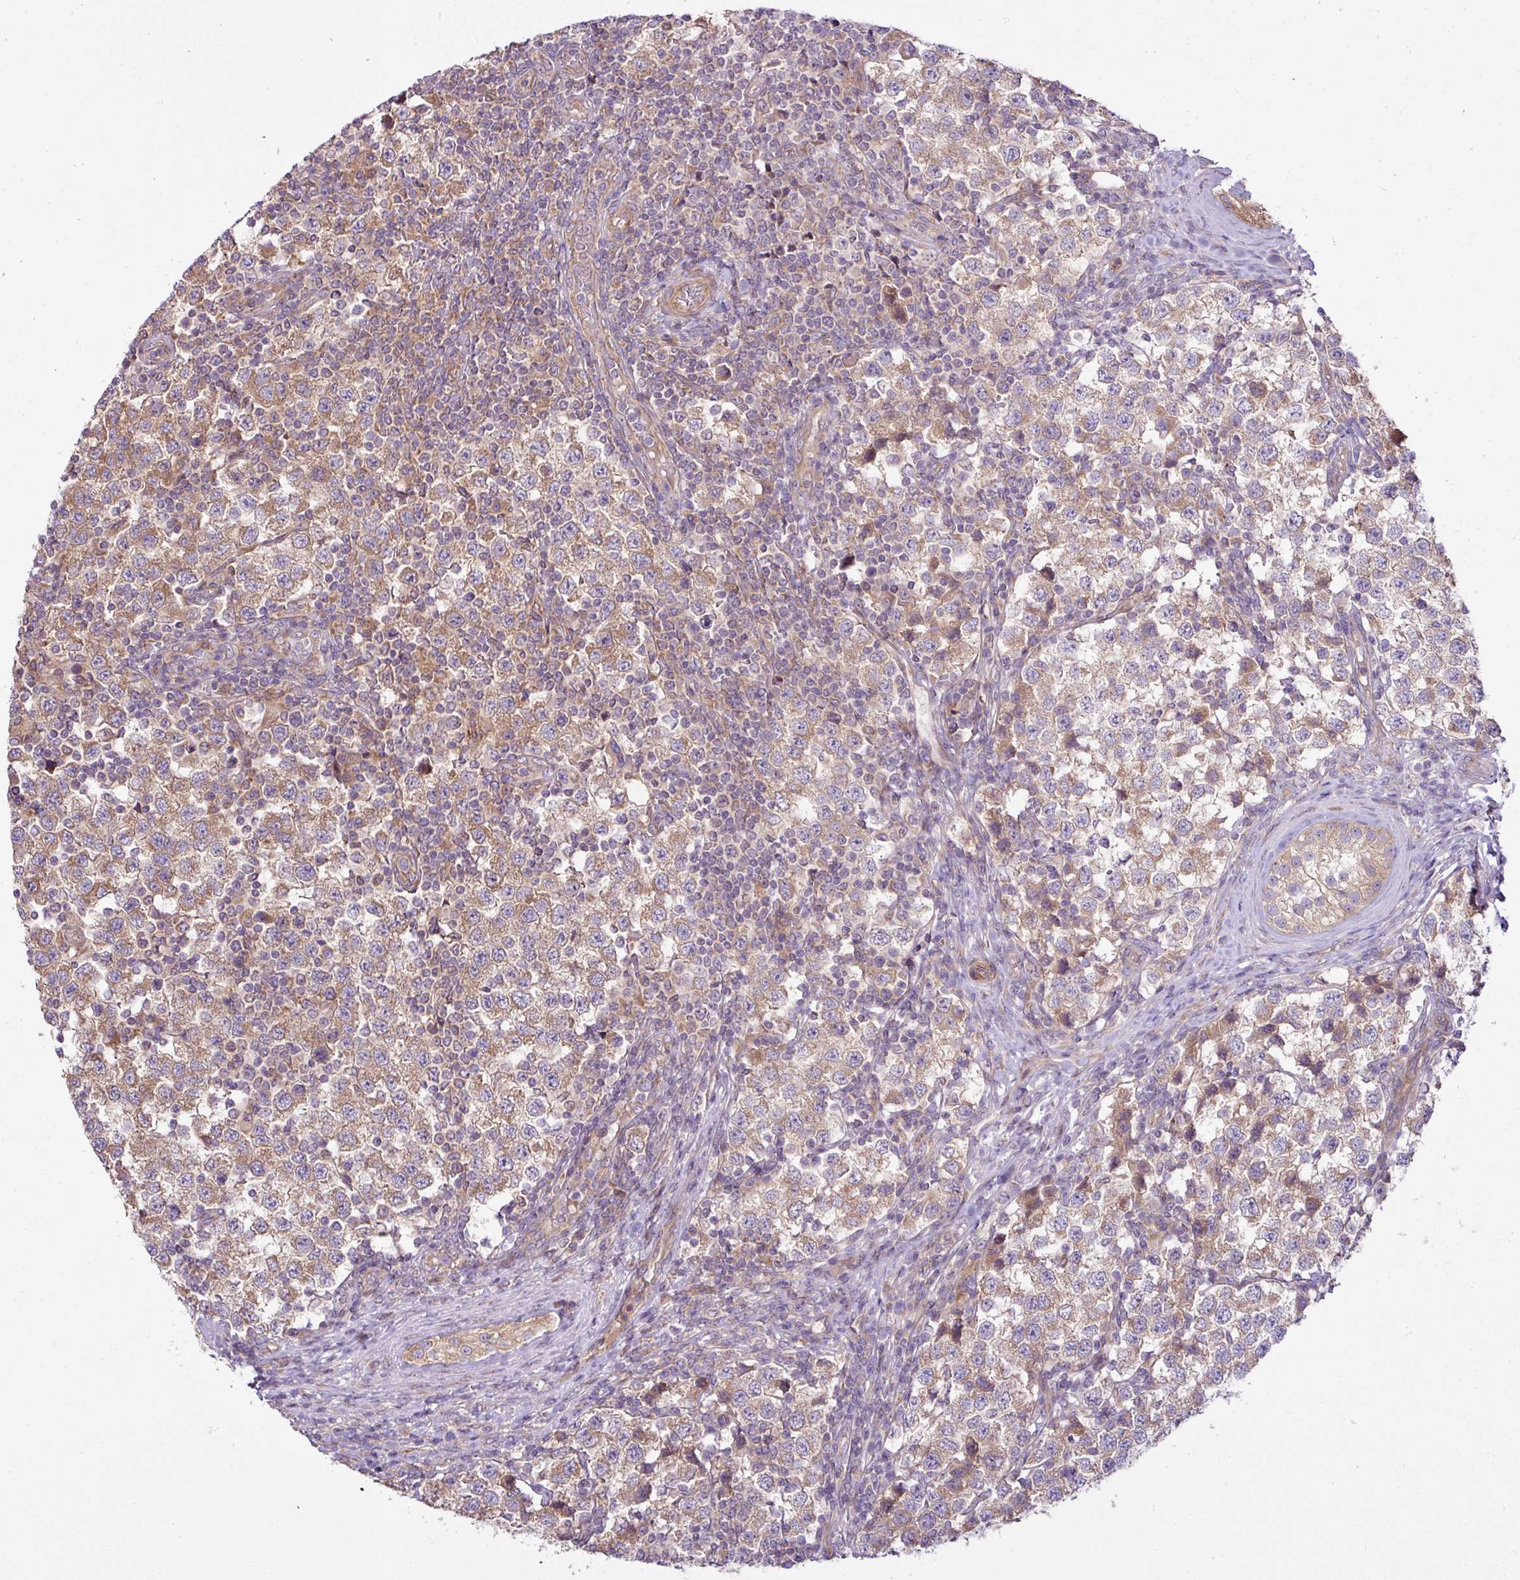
{"staining": {"intensity": "moderate", "quantity": ">75%", "location": "cytoplasmic/membranous"}, "tissue": "testis cancer", "cell_type": "Tumor cells", "image_type": "cancer", "snomed": [{"axis": "morphology", "description": "Seminoma, NOS"}, {"axis": "topography", "description": "Testis"}], "caption": "Moderate cytoplasmic/membranous positivity for a protein is present in approximately >75% of tumor cells of testis seminoma using immunohistochemistry (IHC).", "gene": "COX18", "patient": {"sex": "male", "age": 34}}